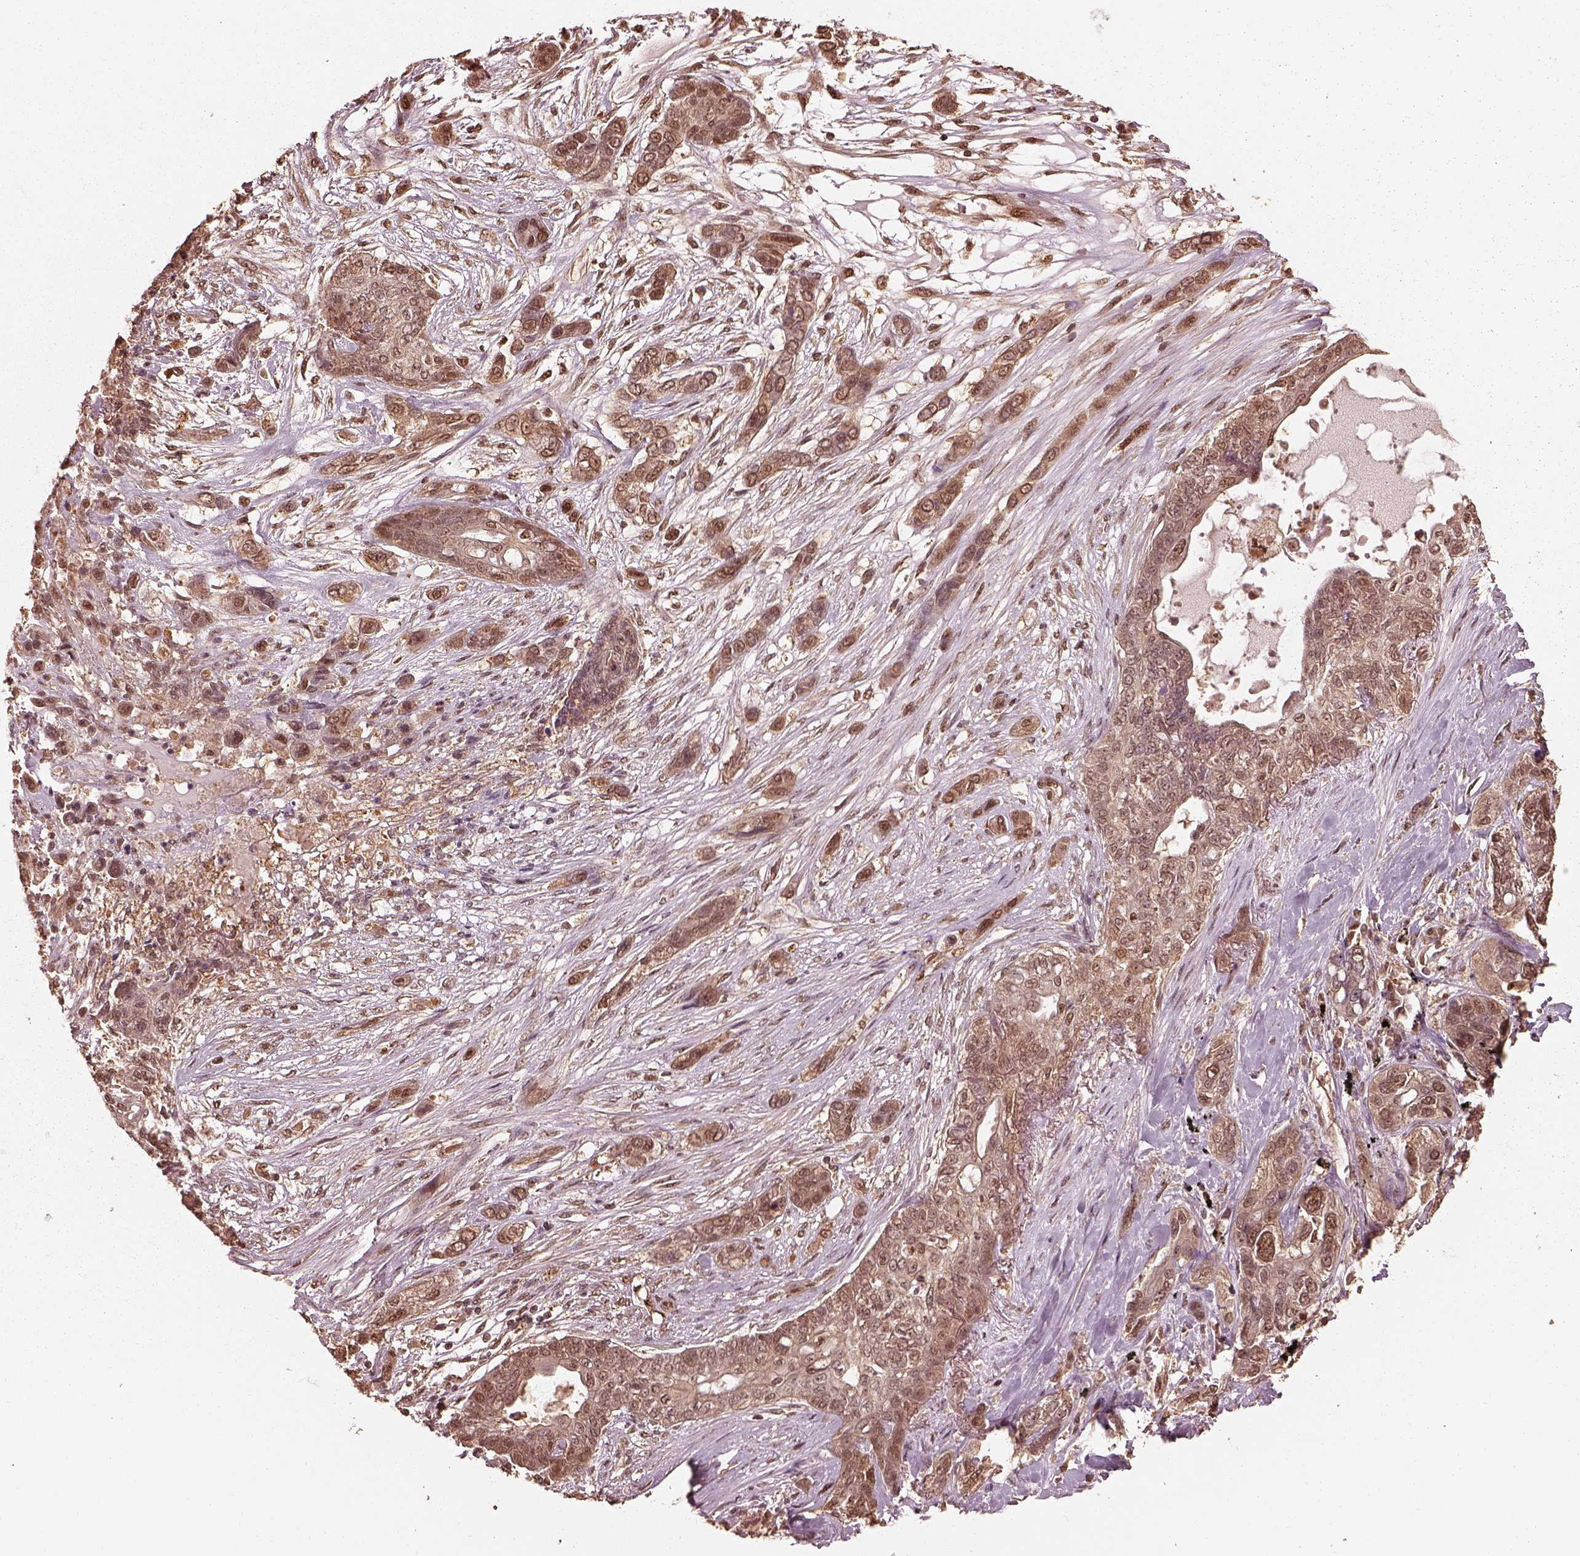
{"staining": {"intensity": "weak", "quantity": ">75%", "location": "cytoplasmic/membranous,nuclear"}, "tissue": "lung cancer", "cell_type": "Tumor cells", "image_type": "cancer", "snomed": [{"axis": "morphology", "description": "Squamous cell carcinoma, NOS"}, {"axis": "topography", "description": "Lung"}], "caption": "A photomicrograph of human squamous cell carcinoma (lung) stained for a protein demonstrates weak cytoplasmic/membranous and nuclear brown staining in tumor cells.", "gene": "PSMC5", "patient": {"sex": "female", "age": 70}}